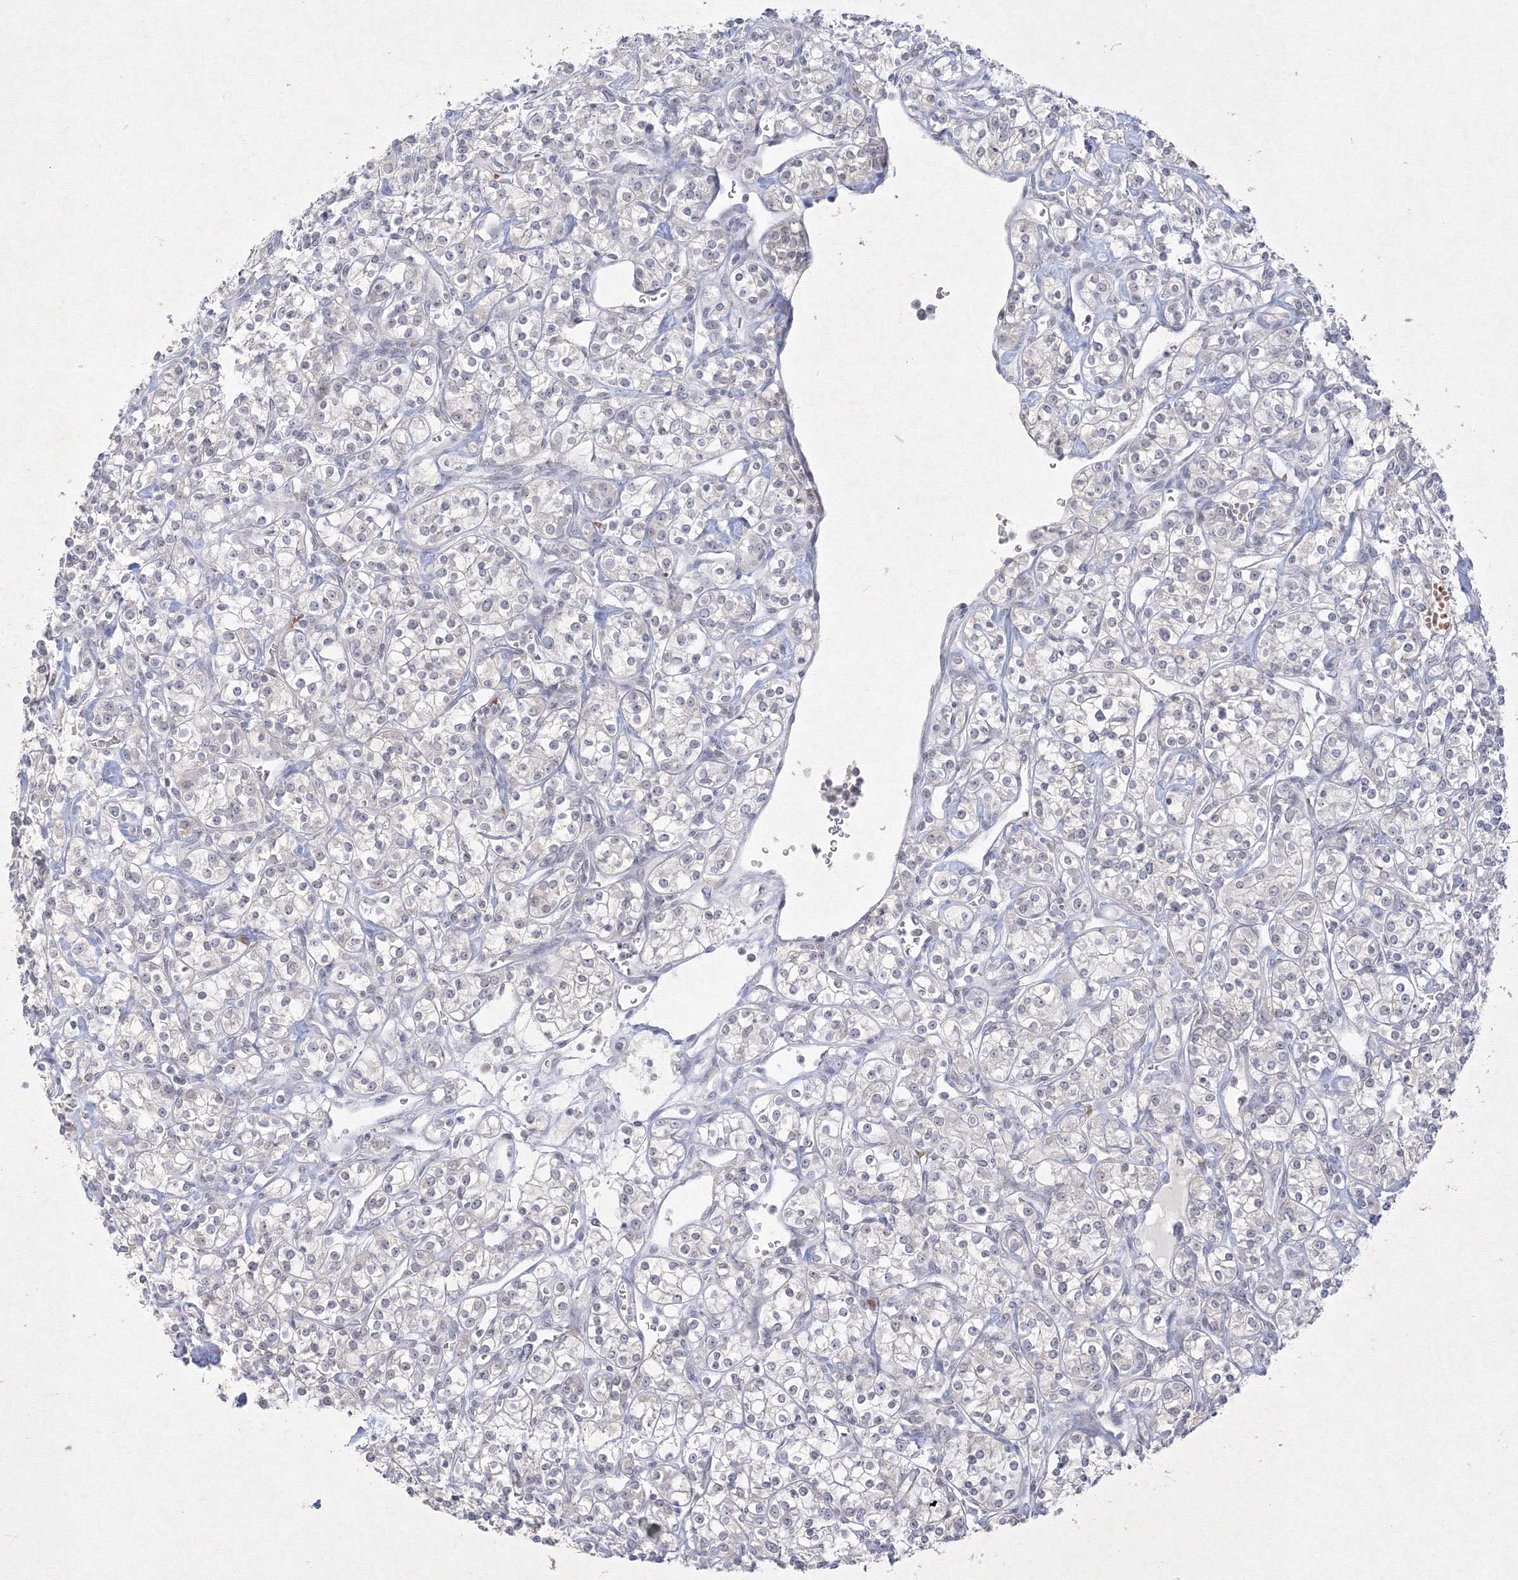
{"staining": {"intensity": "negative", "quantity": "none", "location": "none"}, "tissue": "renal cancer", "cell_type": "Tumor cells", "image_type": "cancer", "snomed": [{"axis": "morphology", "description": "Adenocarcinoma, NOS"}, {"axis": "topography", "description": "Kidney"}], "caption": "IHC photomicrograph of adenocarcinoma (renal) stained for a protein (brown), which exhibits no staining in tumor cells.", "gene": "NXPE3", "patient": {"sex": "male", "age": 77}}